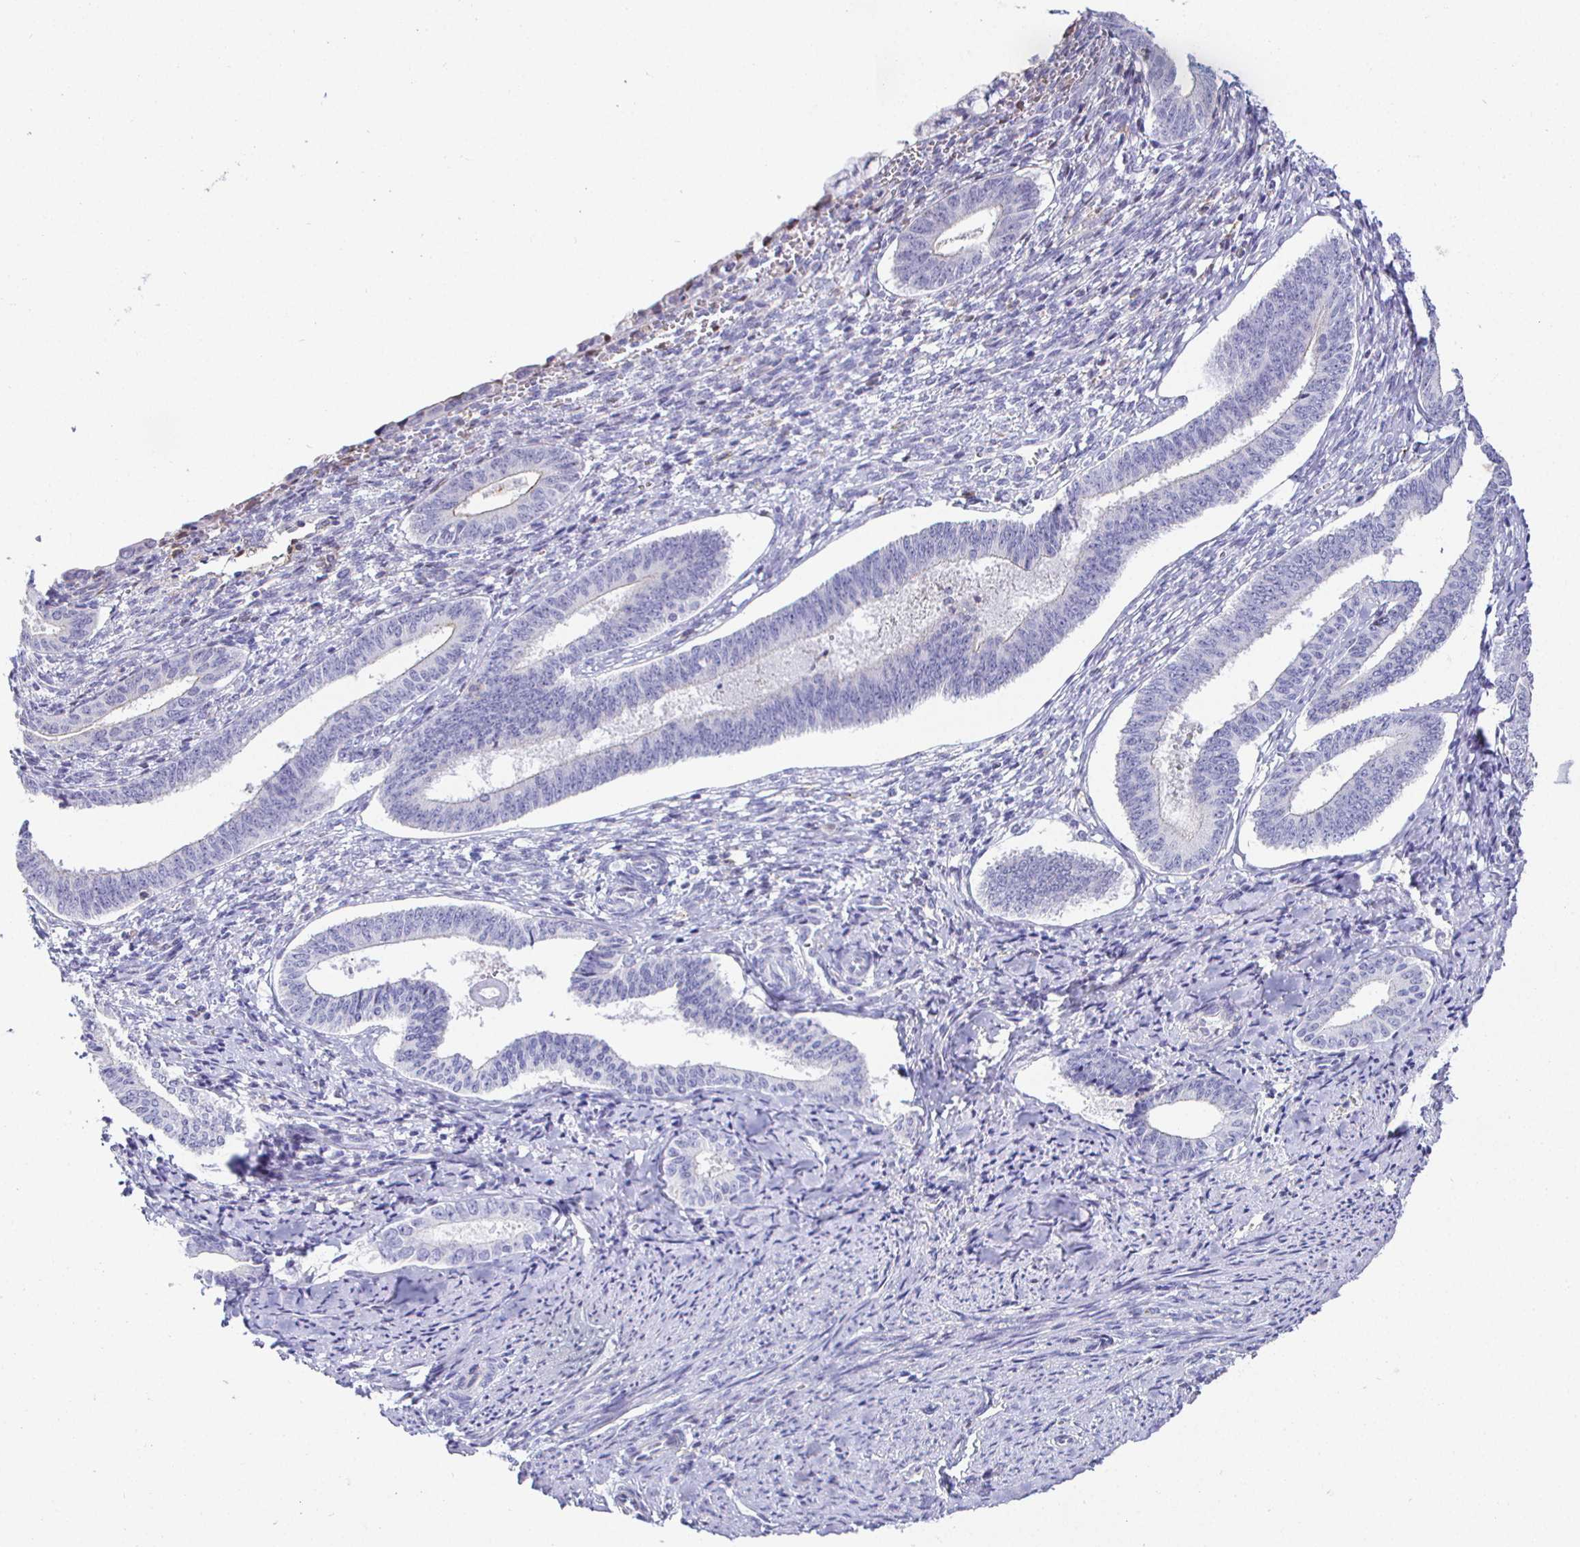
{"staining": {"intensity": "negative", "quantity": "none", "location": "none"}, "tissue": "cervical cancer", "cell_type": "Tumor cells", "image_type": "cancer", "snomed": [{"axis": "morphology", "description": "Squamous cell carcinoma, NOS"}, {"axis": "topography", "description": "Cervix"}], "caption": "Photomicrograph shows no significant protein positivity in tumor cells of cervical cancer (squamous cell carcinoma). (DAB (3,3'-diaminobenzidine) immunohistochemistry visualized using brightfield microscopy, high magnification).", "gene": "SIRPA", "patient": {"sex": "female", "age": 59}}